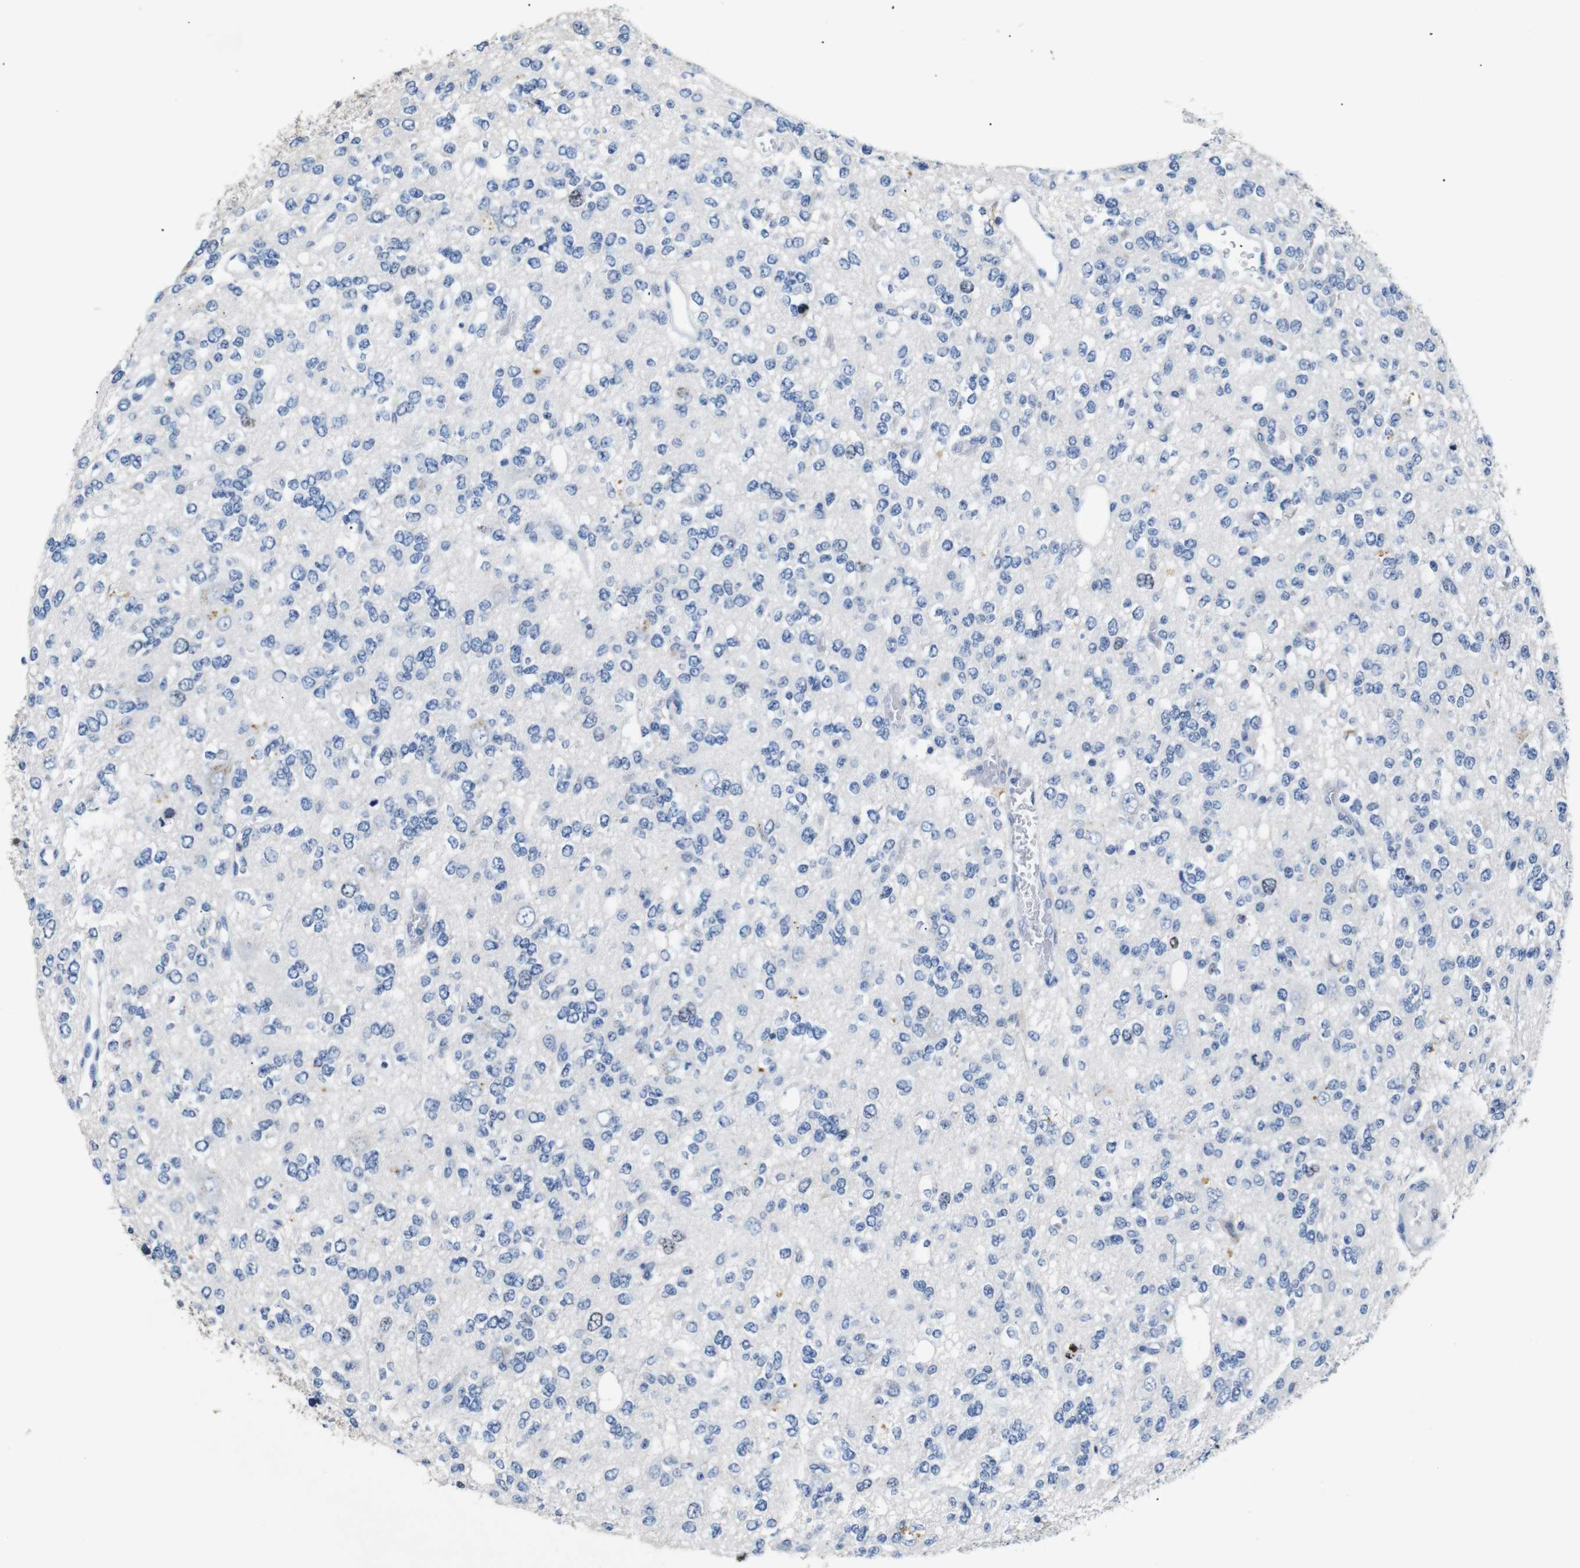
{"staining": {"intensity": "negative", "quantity": "none", "location": "none"}, "tissue": "glioma", "cell_type": "Tumor cells", "image_type": "cancer", "snomed": [{"axis": "morphology", "description": "Glioma, malignant, Low grade"}, {"axis": "topography", "description": "Brain"}], "caption": "The micrograph displays no staining of tumor cells in glioma.", "gene": "INCENP", "patient": {"sex": "male", "age": 38}}